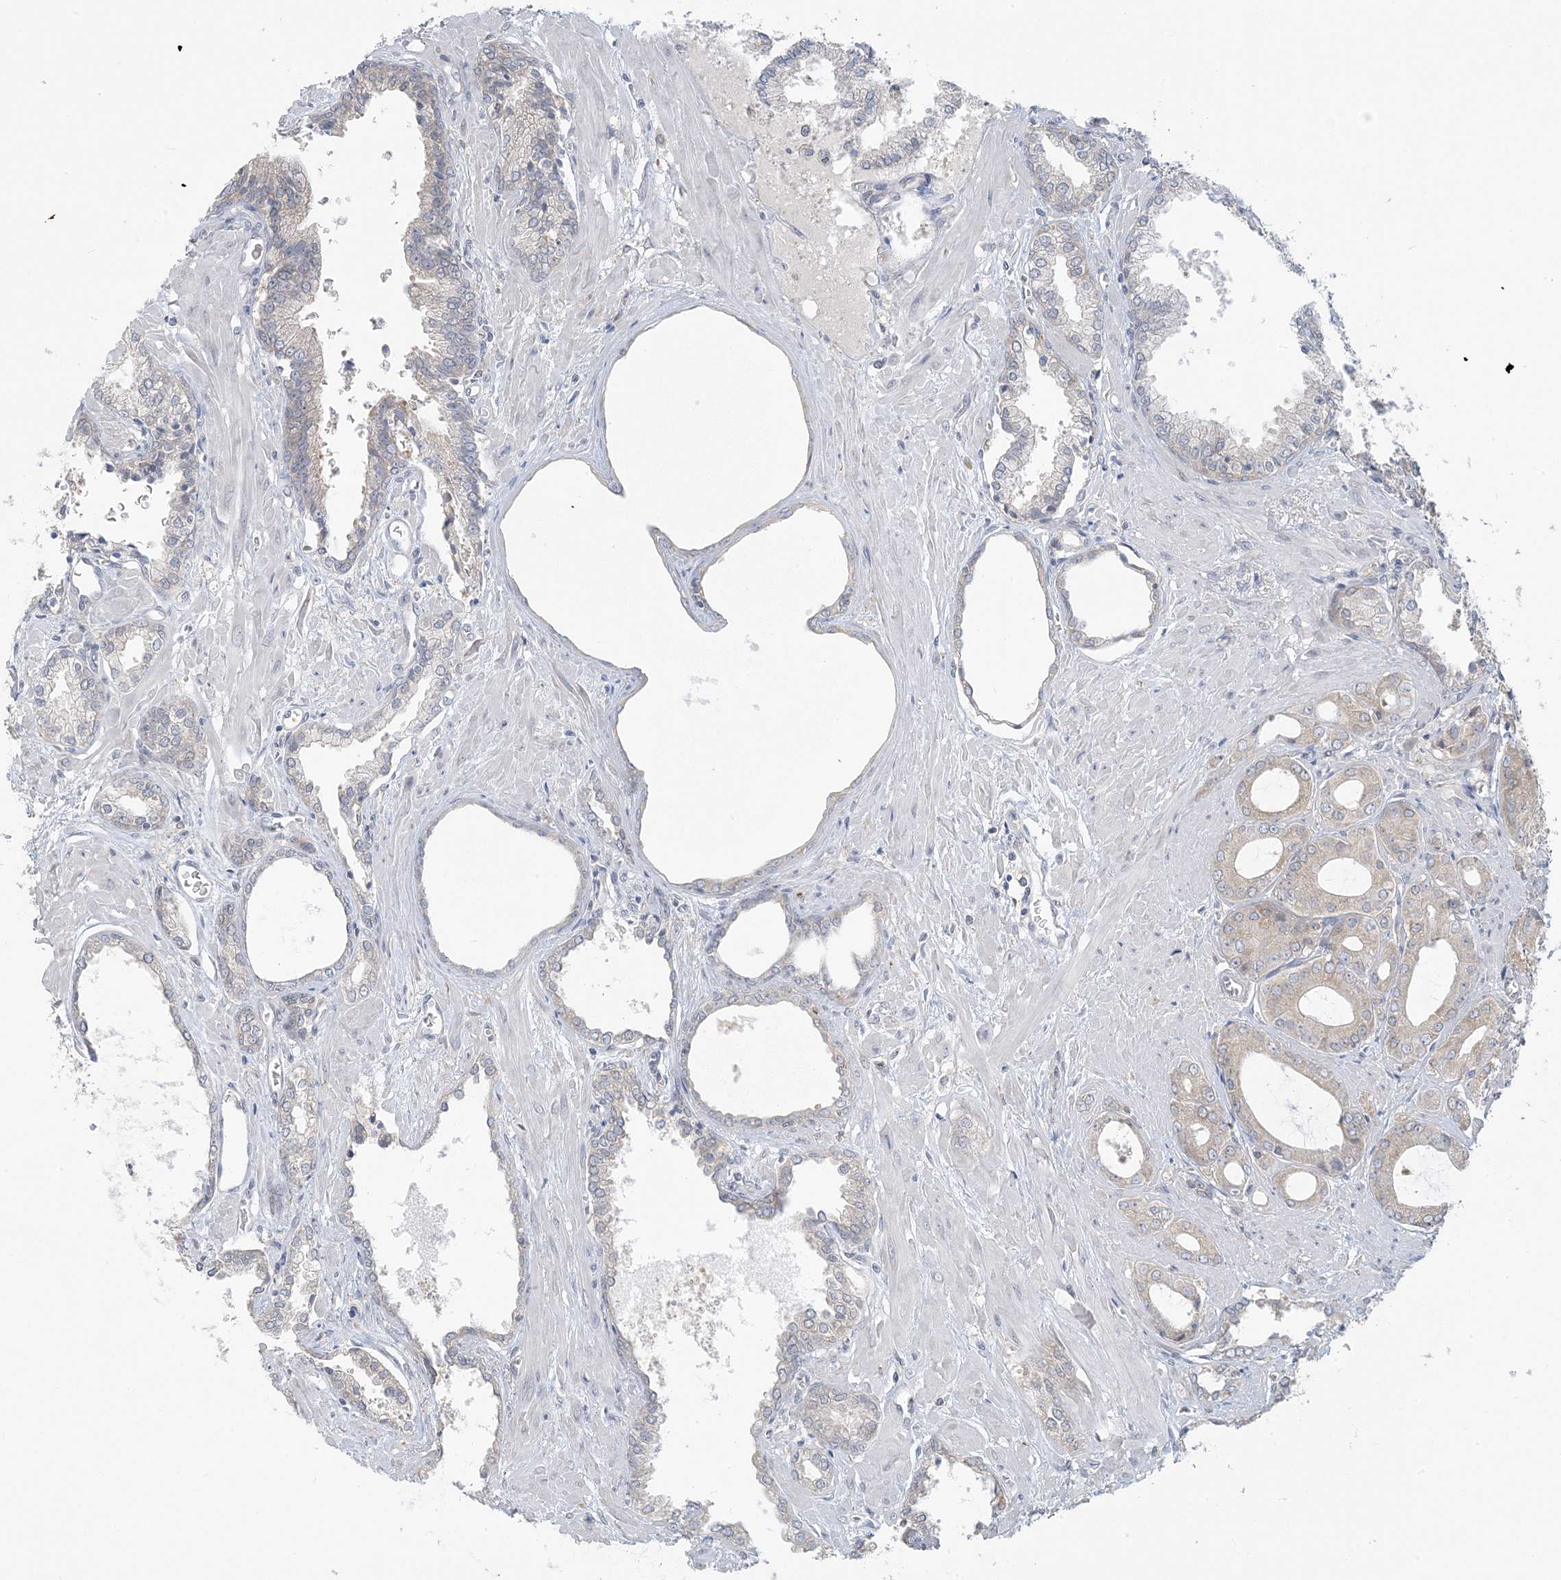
{"staining": {"intensity": "negative", "quantity": "none", "location": "none"}, "tissue": "prostate cancer", "cell_type": "Tumor cells", "image_type": "cancer", "snomed": [{"axis": "morphology", "description": "Adenocarcinoma, Low grade"}, {"axis": "topography", "description": "Prostate"}], "caption": "The IHC micrograph has no significant expression in tumor cells of low-grade adenocarcinoma (prostate) tissue.", "gene": "EEFSEC", "patient": {"sex": "male", "age": 67}}